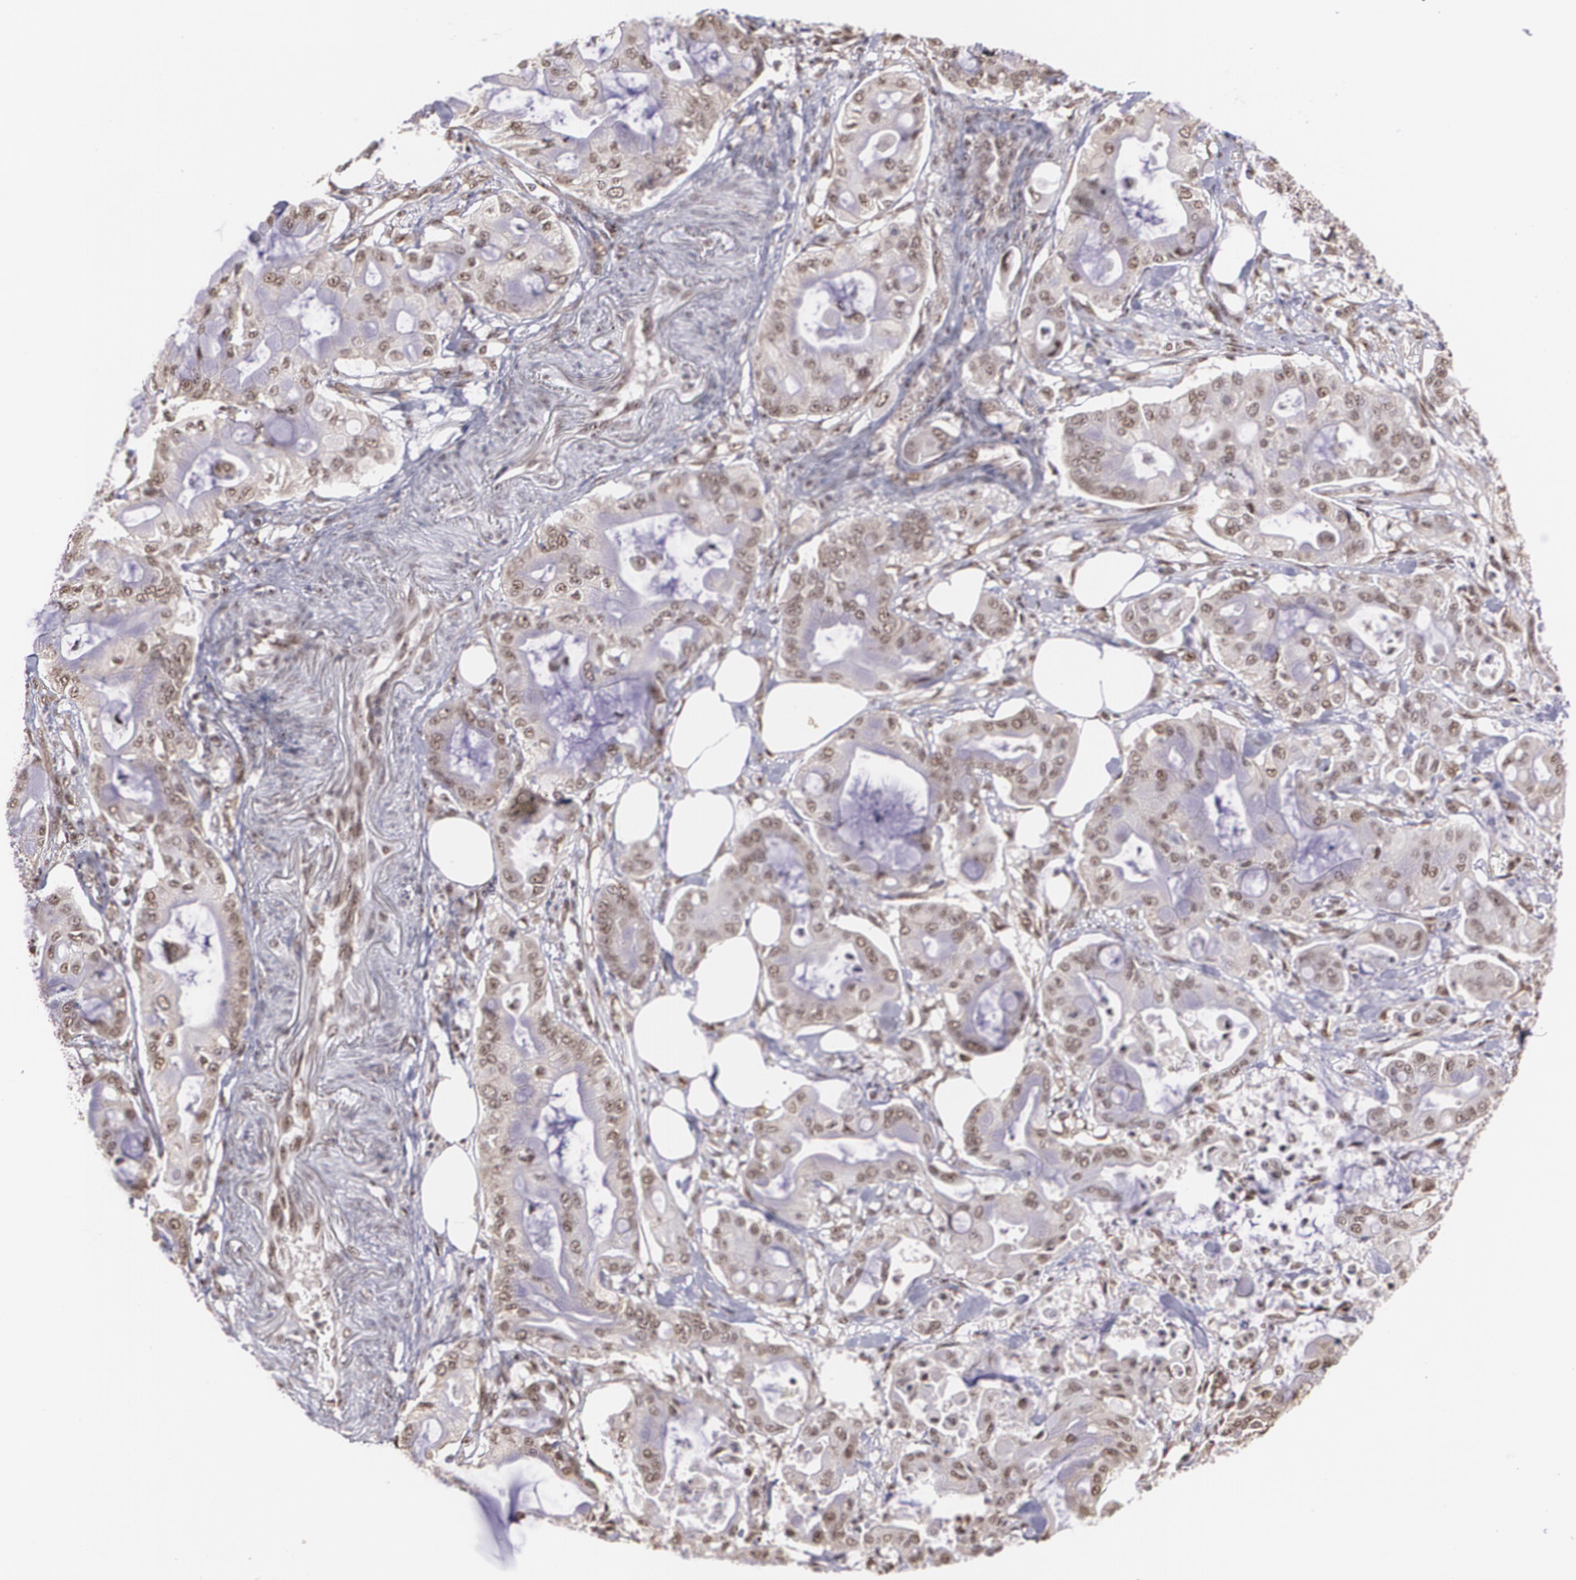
{"staining": {"intensity": "moderate", "quantity": ">75%", "location": "nuclear"}, "tissue": "pancreatic cancer", "cell_type": "Tumor cells", "image_type": "cancer", "snomed": [{"axis": "morphology", "description": "Adenocarcinoma, NOS"}, {"axis": "morphology", "description": "Adenocarcinoma, metastatic, NOS"}, {"axis": "topography", "description": "Lymph node"}, {"axis": "topography", "description": "Pancreas"}, {"axis": "topography", "description": "Duodenum"}], "caption": "This histopathology image shows IHC staining of pancreatic adenocarcinoma, with medium moderate nuclear positivity in approximately >75% of tumor cells.", "gene": "C6orf15", "patient": {"sex": "female", "age": 64}}